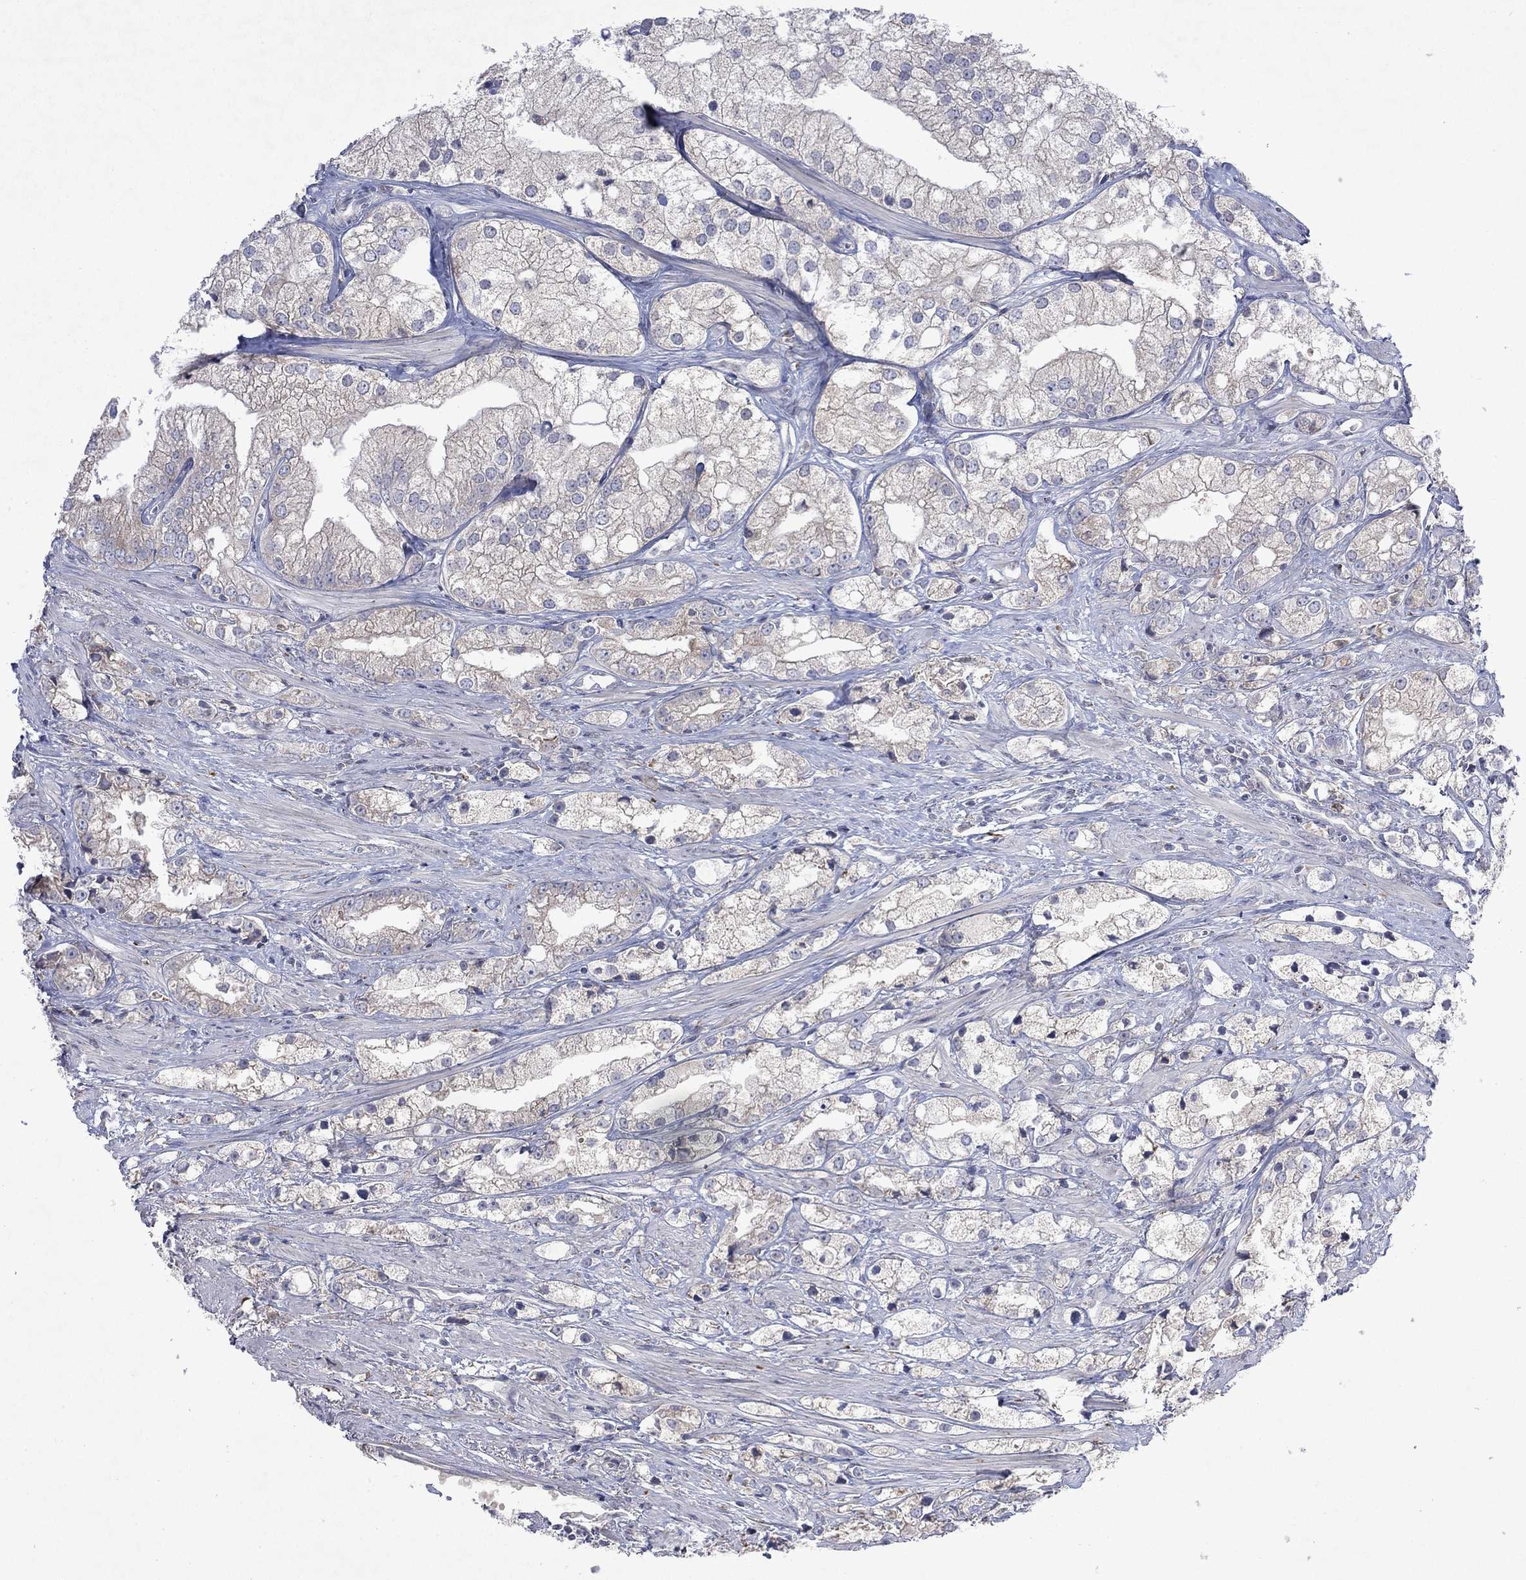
{"staining": {"intensity": "negative", "quantity": "none", "location": "none"}, "tissue": "prostate cancer", "cell_type": "Tumor cells", "image_type": "cancer", "snomed": [{"axis": "morphology", "description": "Adenocarcinoma, NOS"}, {"axis": "topography", "description": "Prostate and seminal vesicle, NOS"}, {"axis": "topography", "description": "Prostate"}], "caption": "An image of human adenocarcinoma (prostate) is negative for staining in tumor cells. (DAB immunohistochemistry visualized using brightfield microscopy, high magnification).", "gene": "TMEM97", "patient": {"sex": "male", "age": 79}}